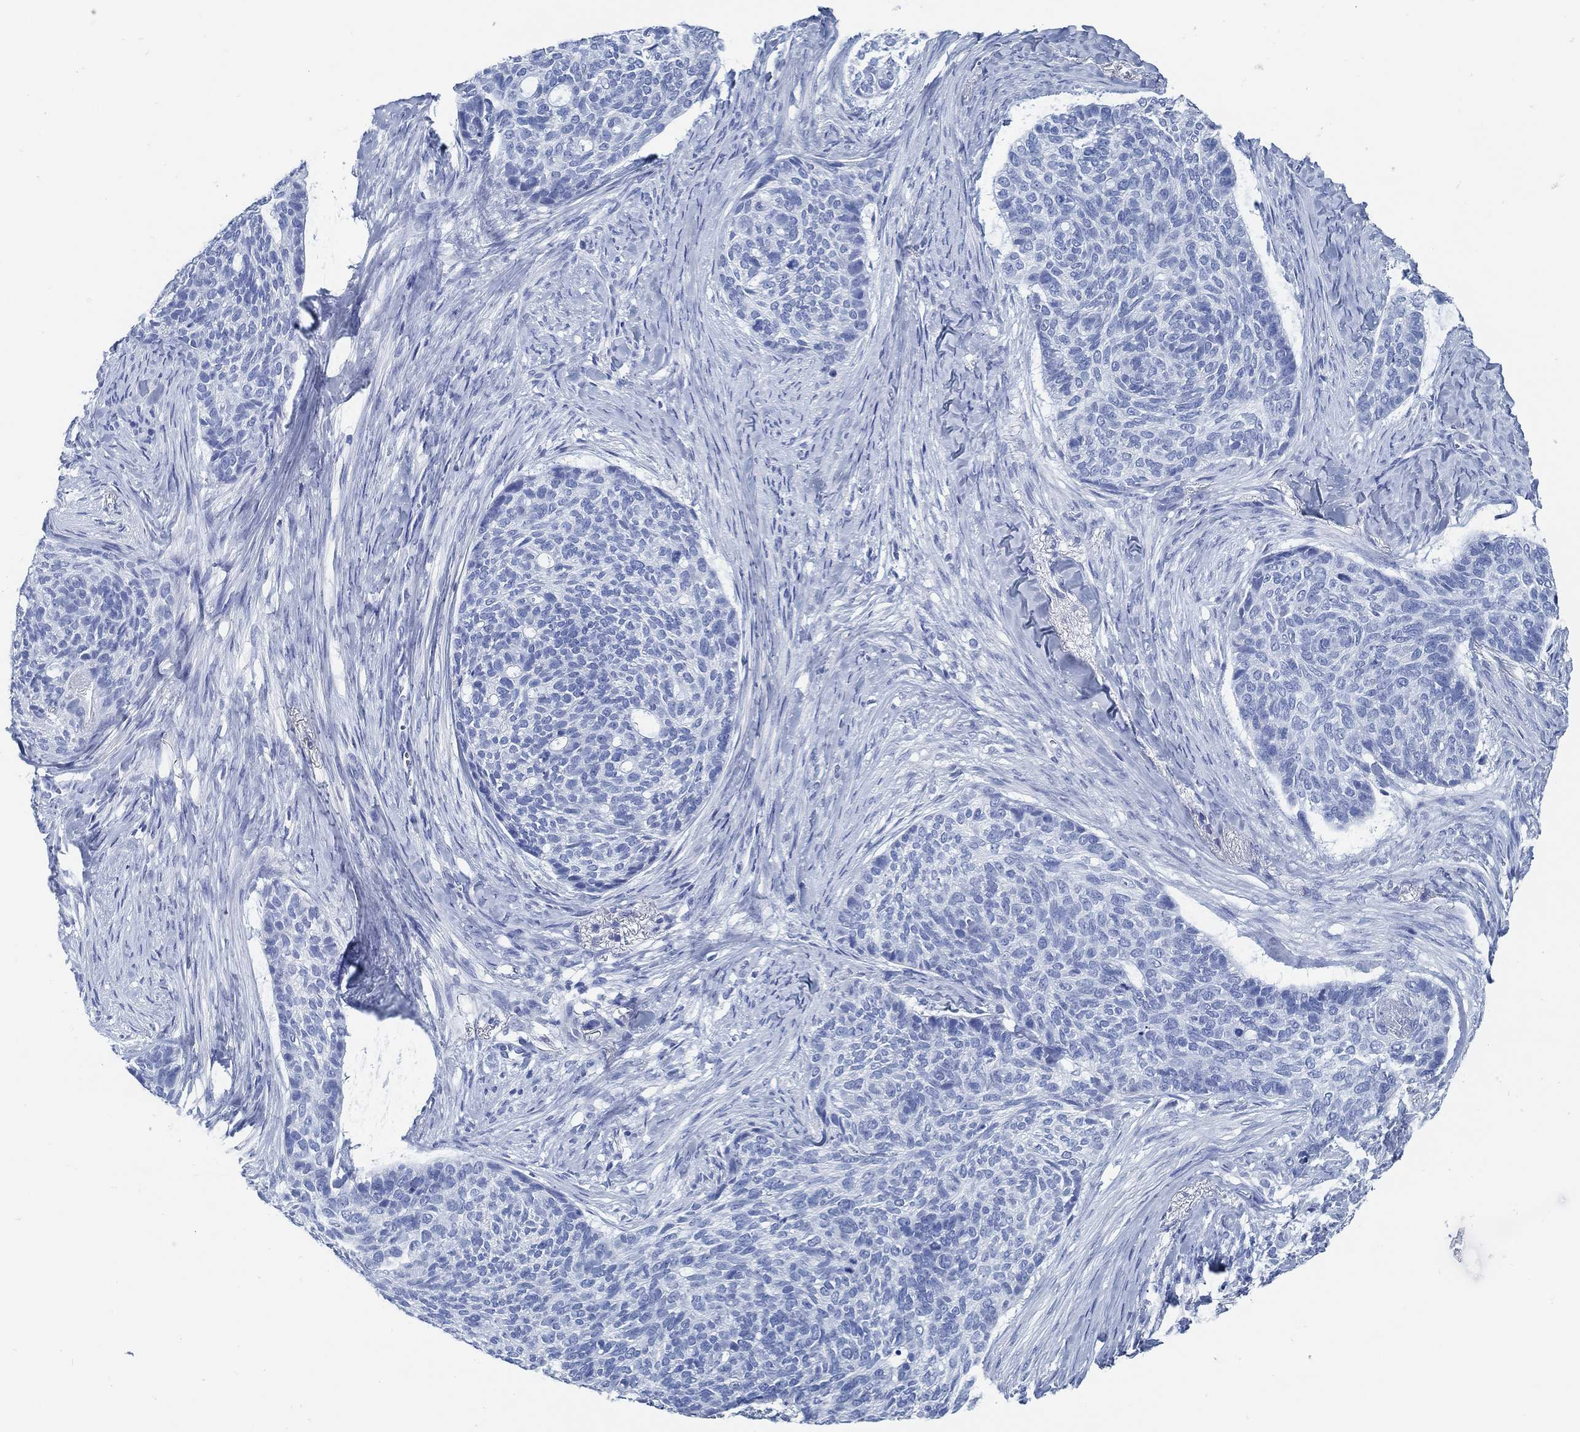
{"staining": {"intensity": "negative", "quantity": "none", "location": "none"}, "tissue": "skin cancer", "cell_type": "Tumor cells", "image_type": "cancer", "snomed": [{"axis": "morphology", "description": "Basal cell carcinoma"}, {"axis": "topography", "description": "Skin"}], "caption": "High magnification brightfield microscopy of skin cancer (basal cell carcinoma) stained with DAB (brown) and counterstained with hematoxylin (blue): tumor cells show no significant staining.", "gene": "SLC45A1", "patient": {"sex": "female", "age": 69}}